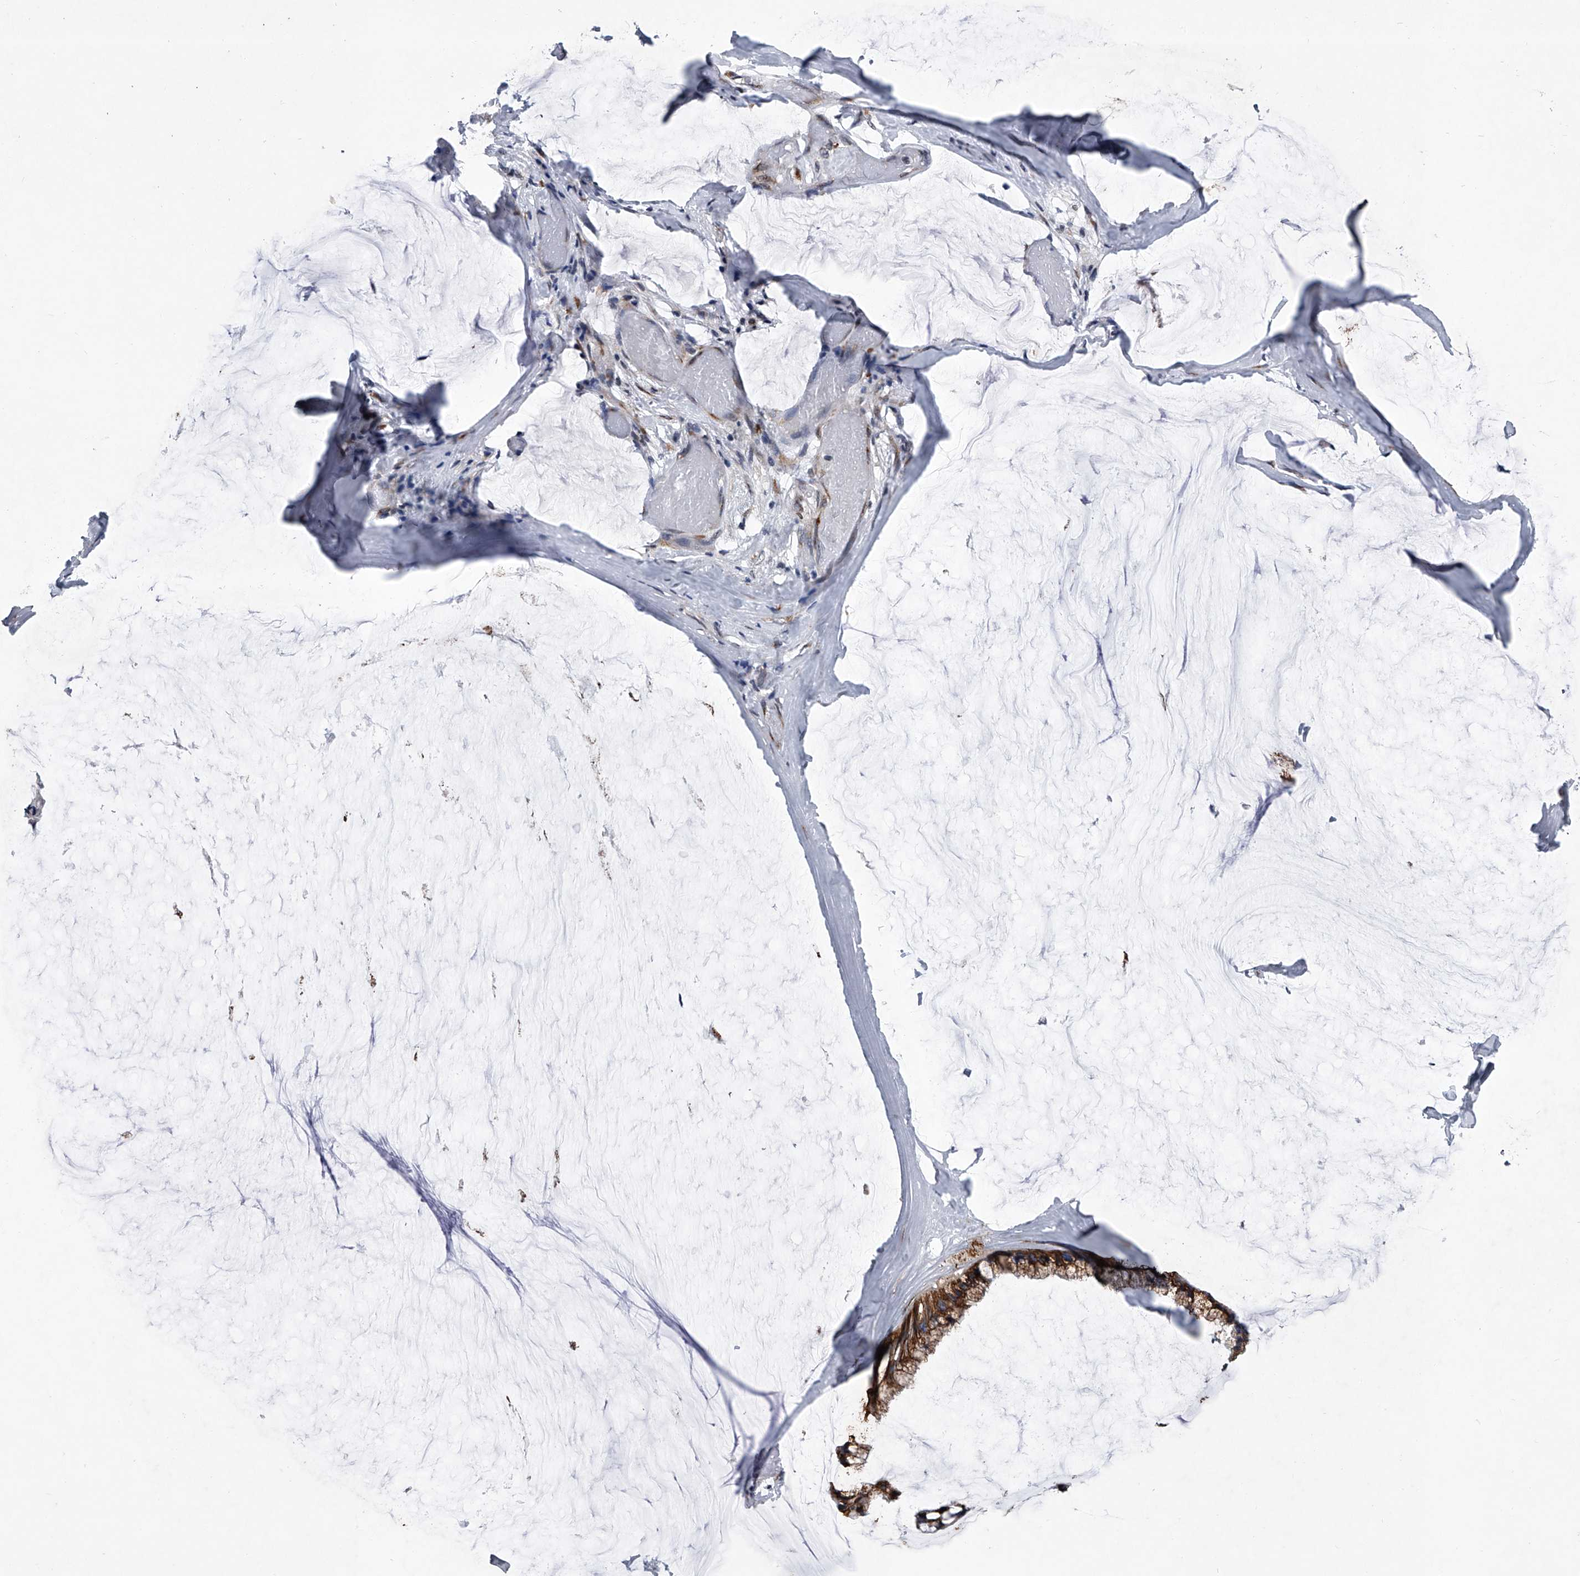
{"staining": {"intensity": "strong", "quantity": ">75%", "location": "cytoplasmic/membranous"}, "tissue": "ovarian cancer", "cell_type": "Tumor cells", "image_type": "cancer", "snomed": [{"axis": "morphology", "description": "Cystadenocarcinoma, mucinous, NOS"}, {"axis": "topography", "description": "Ovary"}], "caption": "Immunohistochemistry of ovarian cancer (mucinous cystadenocarcinoma) reveals high levels of strong cytoplasmic/membranous expression in about >75% of tumor cells.", "gene": "PPP2R5D", "patient": {"sex": "female", "age": 39}}